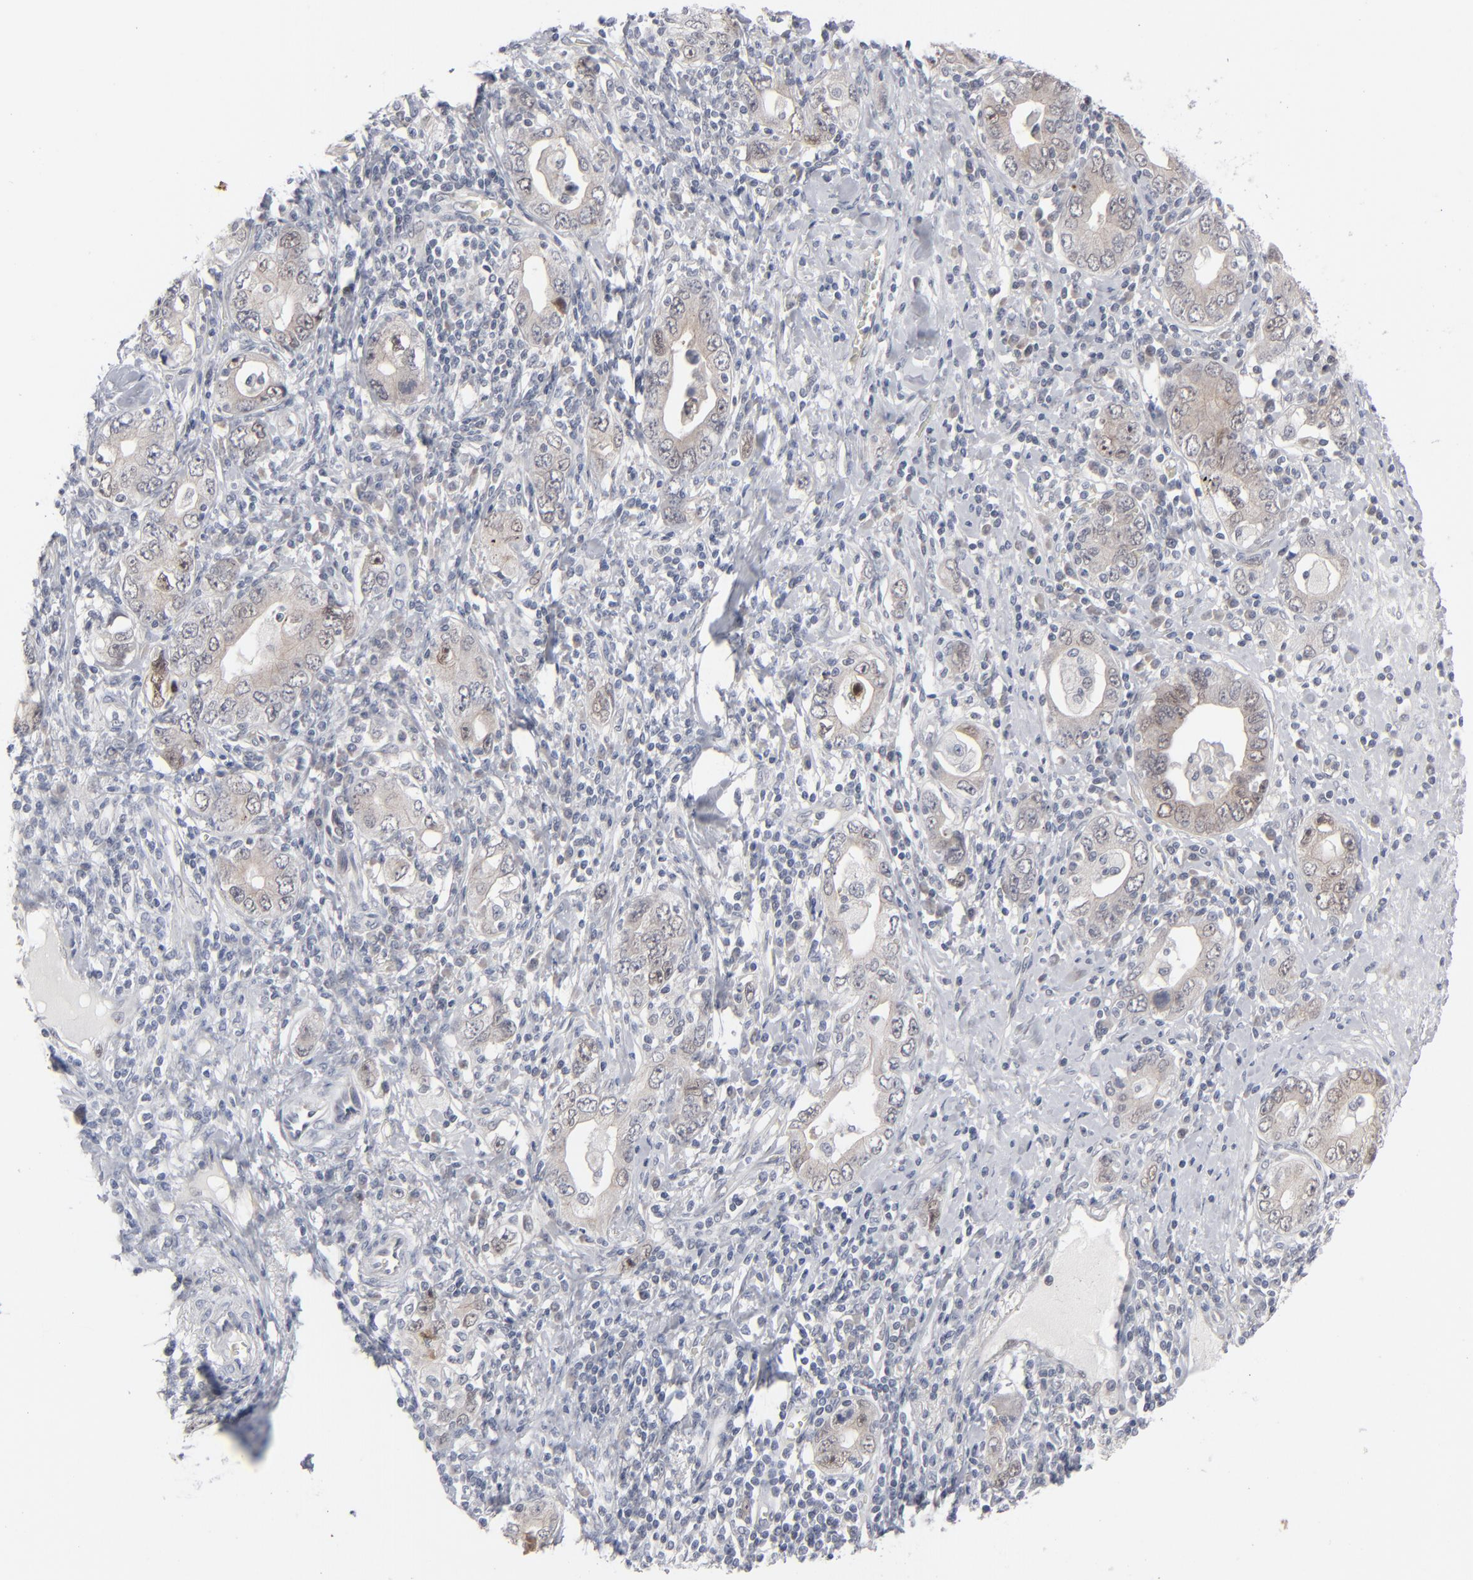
{"staining": {"intensity": "weak", "quantity": ">75%", "location": "cytoplasmic/membranous"}, "tissue": "stomach cancer", "cell_type": "Tumor cells", "image_type": "cancer", "snomed": [{"axis": "morphology", "description": "Adenocarcinoma, NOS"}, {"axis": "topography", "description": "Stomach, lower"}], "caption": "A histopathology image of stomach cancer stained for a protein displays weak cytoplasmic/membranous brown staining in tumor cells.", "gene": "POF1B", "patient": {"sex": "female", "age": 93}}